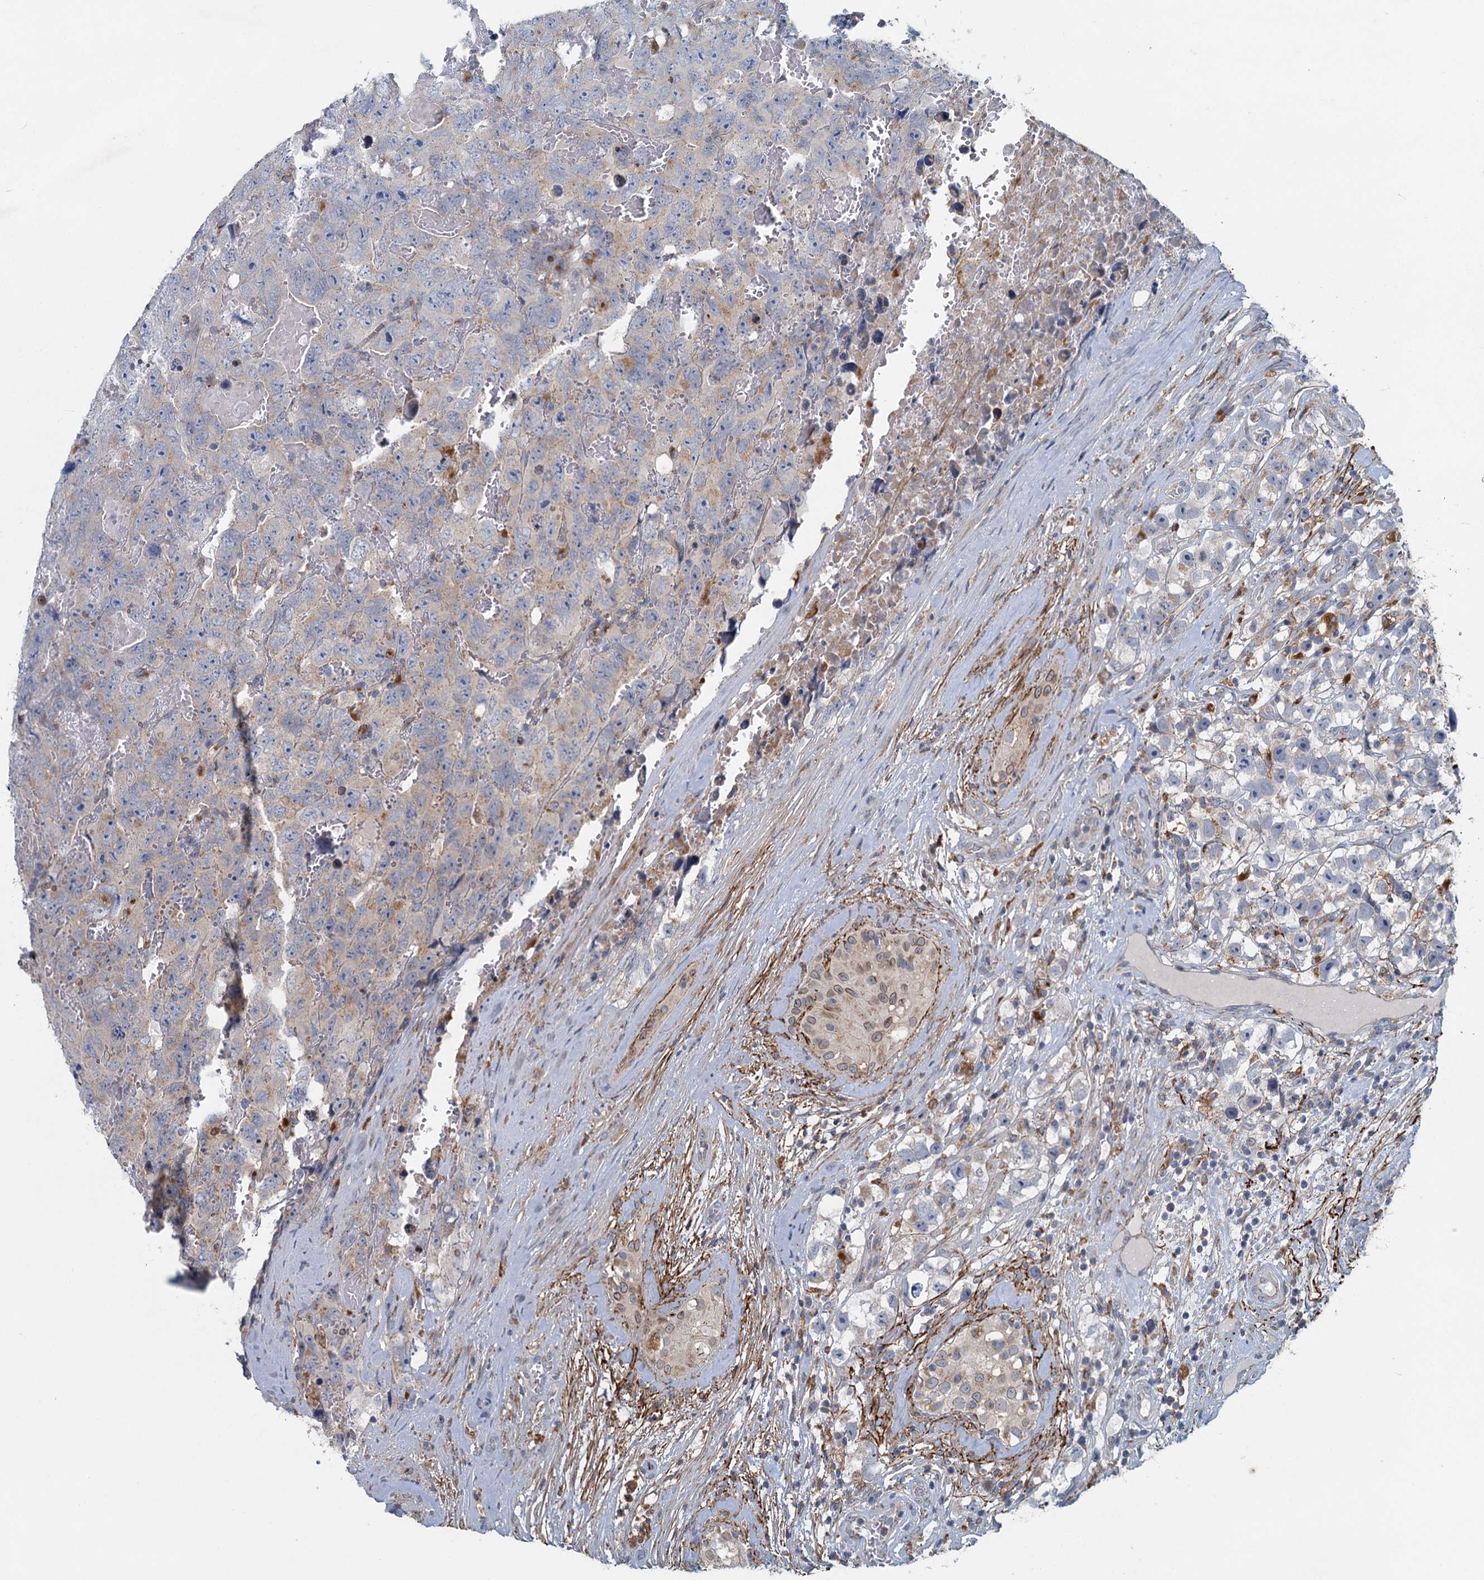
{"staining": {"intensity": "weak", "quantity": "<25%", "location": "cytoplasmic/membranous"}, "tissue": "testis cancer", "cell_type": "Tumor cells", "image_type": "cancer", "snomed": [{"axis": "morphology", "description": "Carcinoma, Embryonal, NOS"}, {"axis": "topography", "description": "Testis"}], "caption": "Immunohistochemistry micrograph of testis cancer stained for a protein (brown), which reveals no positivity in tumor cells. The staining was performed using DAB (3,3'-diaminobenzidine) to visualize the protein expression in brown, while the nuclei were stained in blue with hematoxylin (Magnification: 20x).", "gene": "ADCY2", "patient": {"sex": "male", "age": 45}}